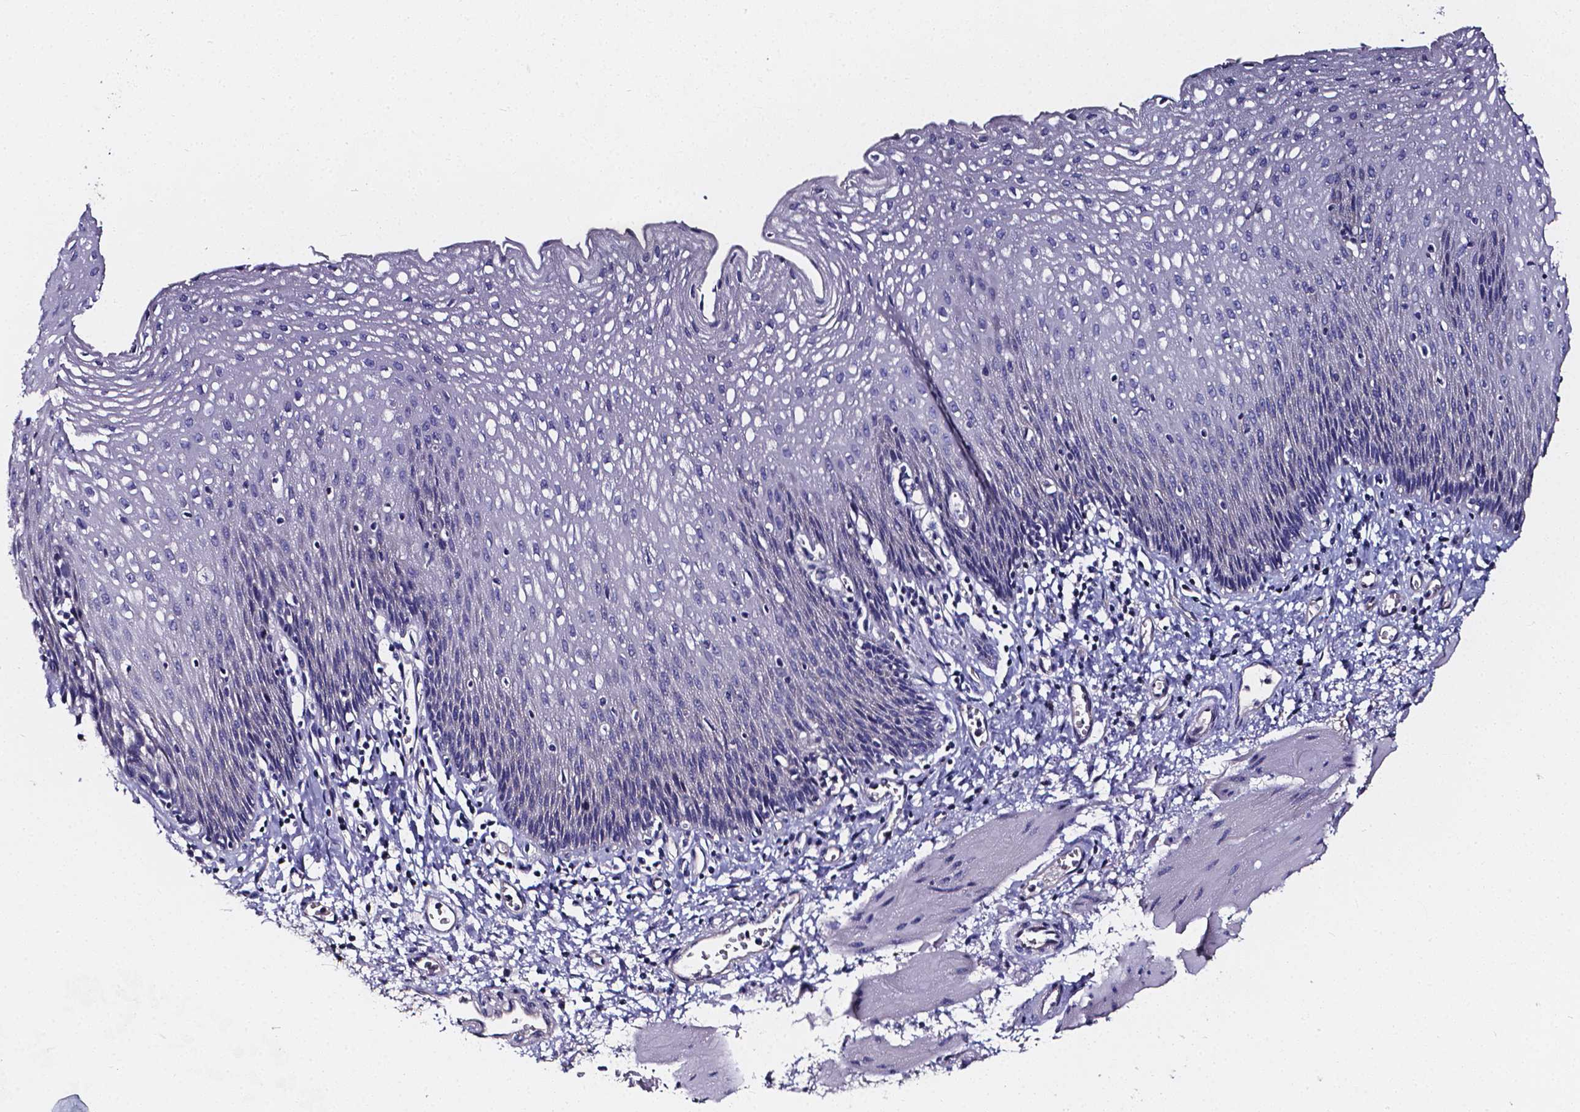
{"staining": {"intensity": "negative", "quantity": "none", "location": "none"}, "tissue": "esophagus", "cell_type": "Squamous epithelial cells", "image_type": "normal", "snomed": [{"axis": "morphology", "description": "Normal tissue, NOS"}, {"axis": "topography", "description": "Esophagus"}], "caption": "Immunohistochemistry photomicrograph of benign human esophagus stained for a protein (brown), which demonstrates no positivity in squamous epithelial cells. The staining is performed using DAB (3,3'-diaminobenzidine) brown chromogen with nuclei counter-stained in using hematoxylin.", "gene": "CACNG8", "patient": {"sex": "female", "age": 64}}